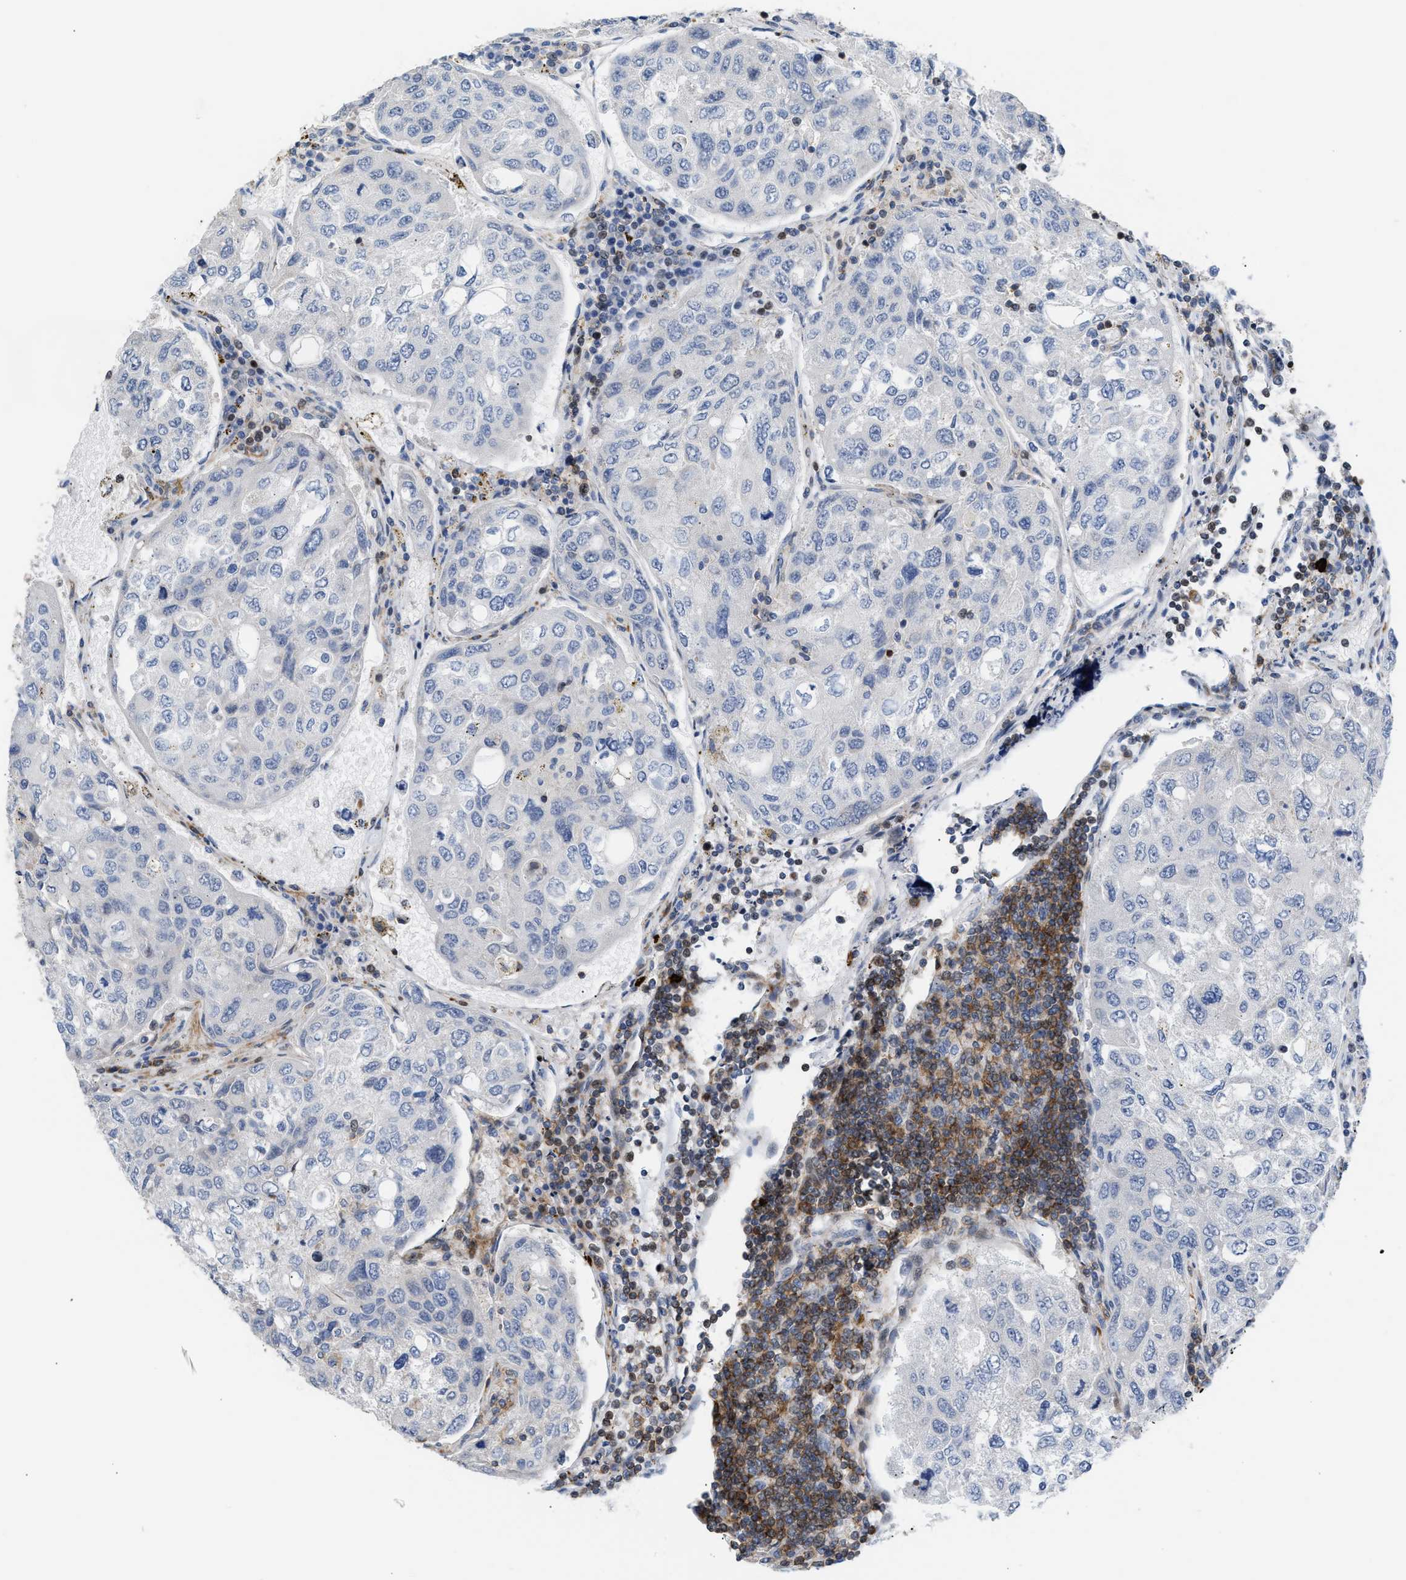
{"staining": {"intensity": "negative", "quantity": "none", "location": "none"}, "tissue": "urothelial cancer", "cell_type": "Tumor cells", "image_type": "cancer", "snomed": [{"axis": "morphology", "description": "Urothelial carcinoma, High grade"}, {"axis": "topography", "description": "Lymph node"}, {"axis": "topography", "description": "Urinary bladder"}], "caption": "Tumor cells are negative for brown protein staining in urothelial carcinoma (high-grade).", "gene": "ATP9A", "patient": {"sex": "male", "age": 51}}